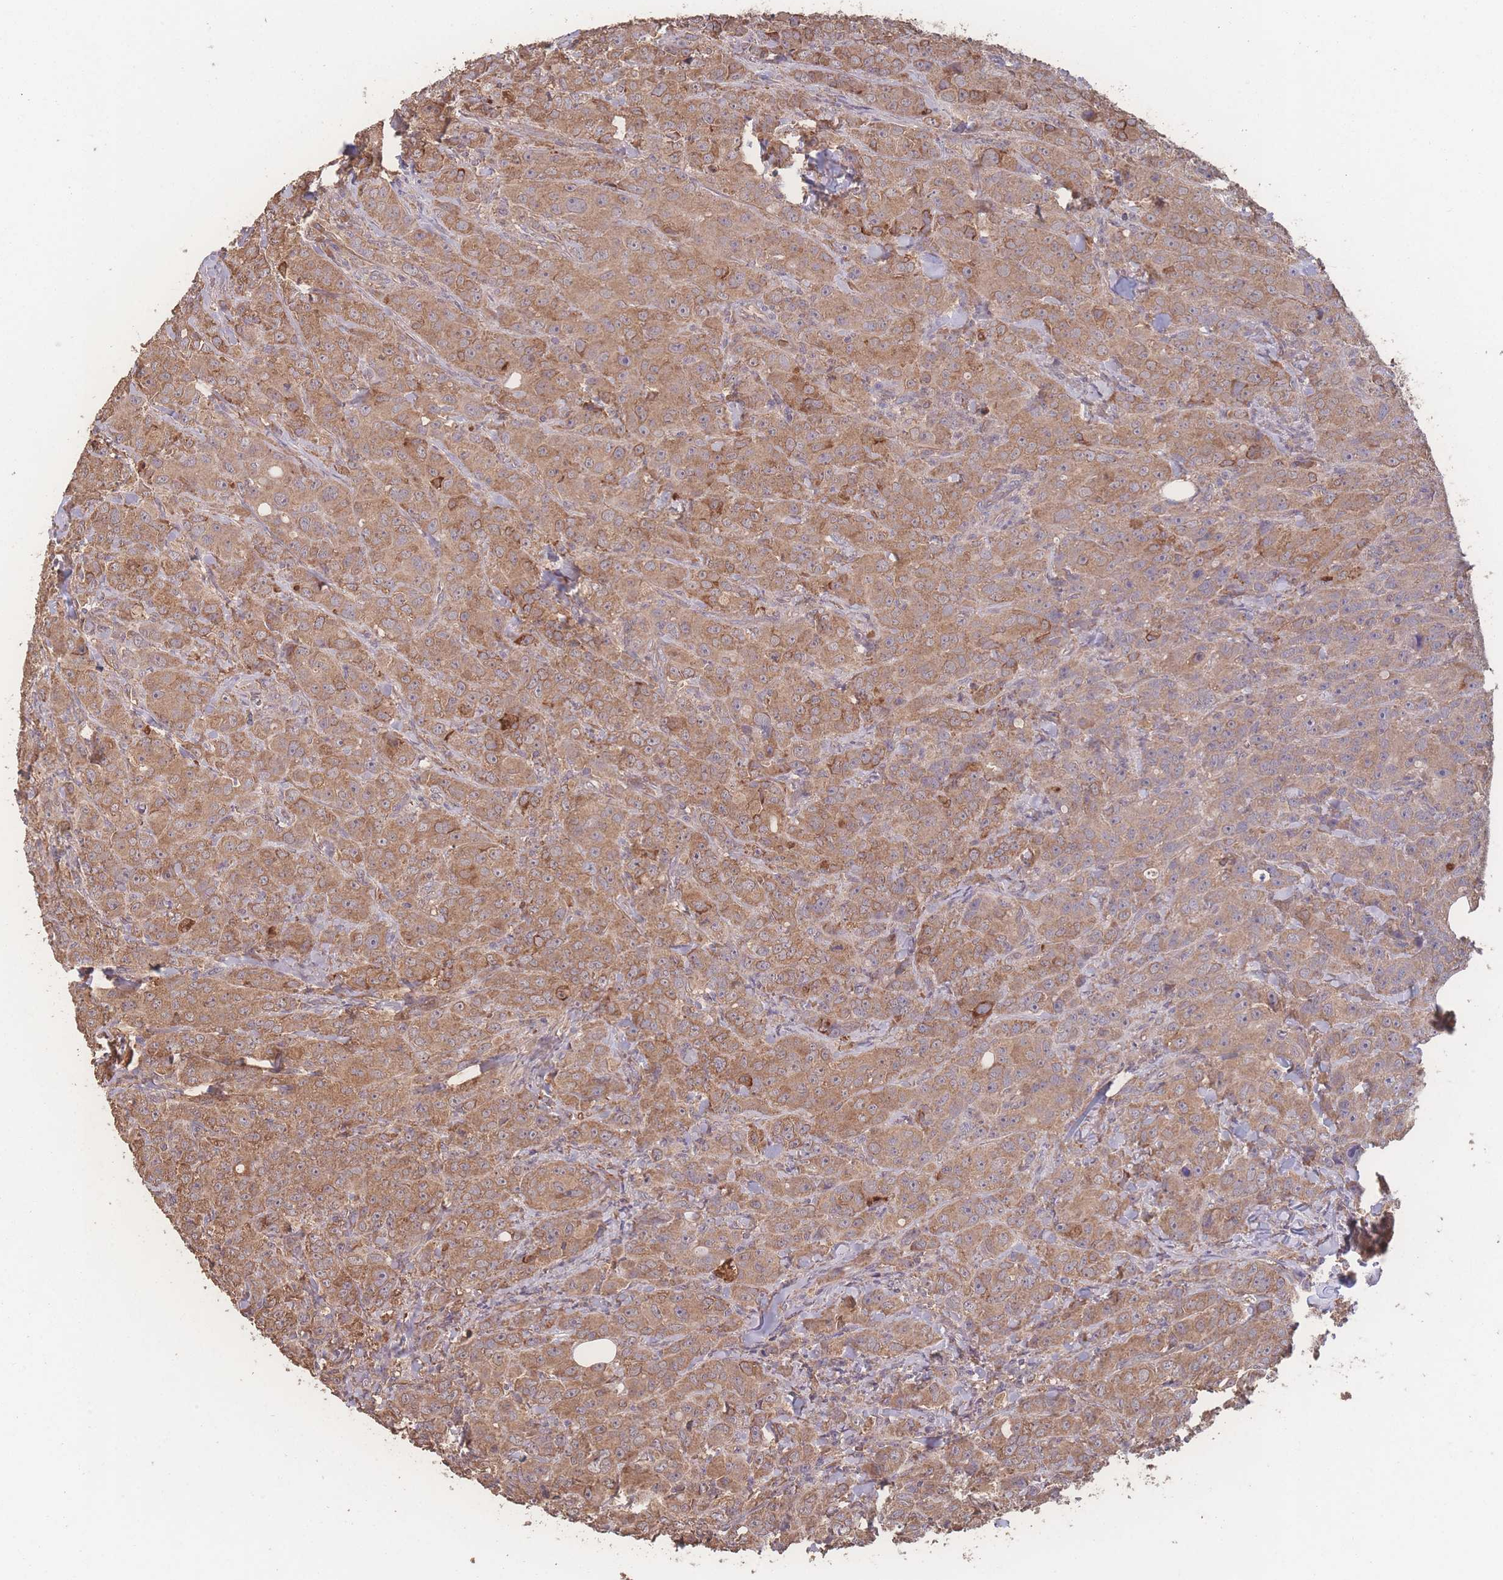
{"staining": {"intensity": "moderate", "quantity": ">75%", "location": "cytoplasmic/membranous"}, "tissue": "breast cancer", "cell_type": "Tumor cells", "image_type": "cancer", "snomed": [{"axis": "morphology", "description": "Duct carcinoma"}, {"axis": "topography", "description": "Breast"}], "caption": "An immunohistochemistry (IHC) image of tumor tissue is shown. Protein staining in brown labels moderate cytoplasmic/membranous positivity in infiltrating ductal carcinoma (breast) within tumor cells.", "gene": "ATXN10", "patient": {"sex": "female", "age": 43}}